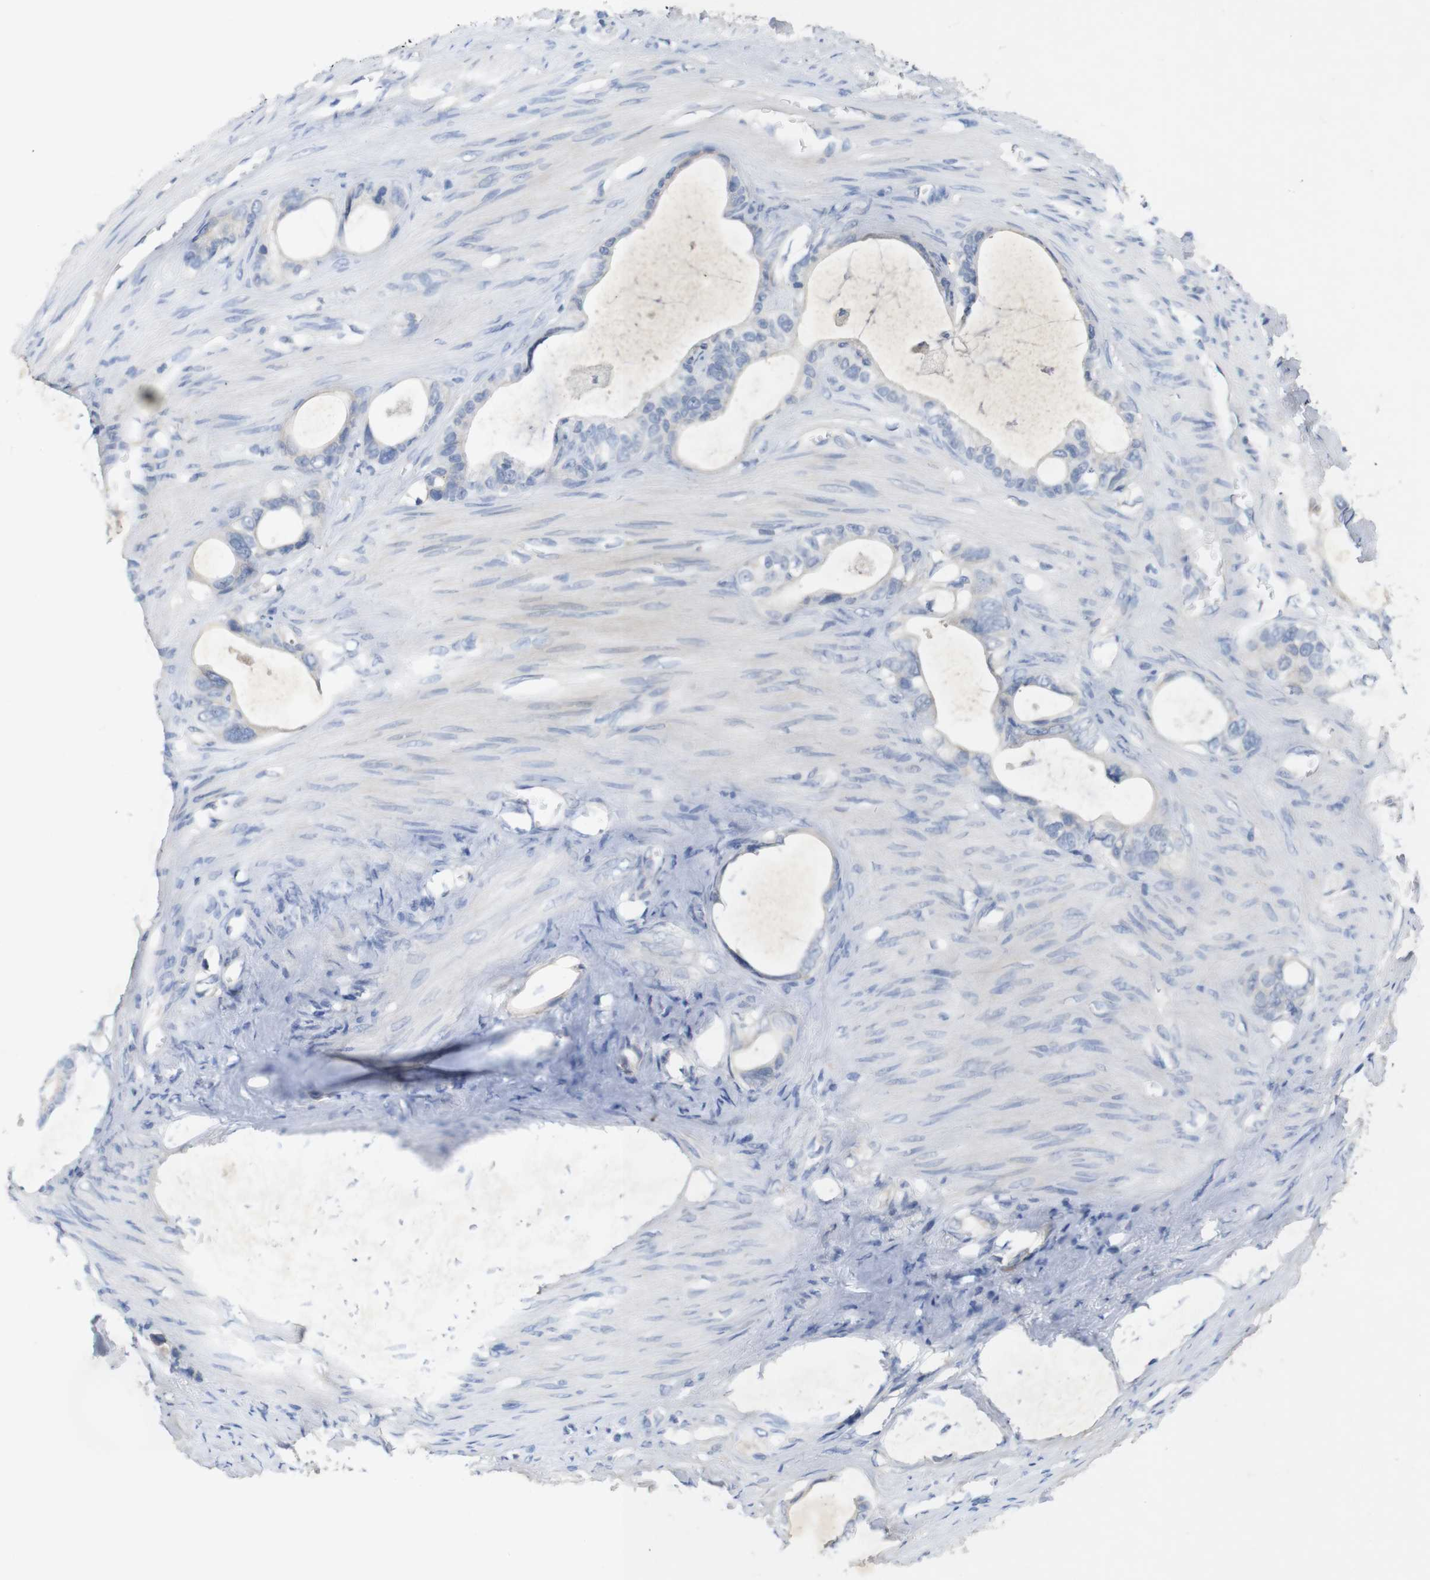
{"staining": {"intensity": "weak", "quantity": "<25%", "location": "cytoplasmic/membranous"}, "tissue": "stomach cancer", "cell_type": "Tumor cells", "image_type": "cancer", "snomed": [{"axis": "morphology", "description": "Adenocarcinoma, NOS"}, {"axis": "topography", "description": "Stomach"}], "caption": "Protein analysis of stomach adenocarcinoma shows no significant staining in tumor cells.", "gene": "BCAR3", "patient": {"sex": "female", "age": 75}}